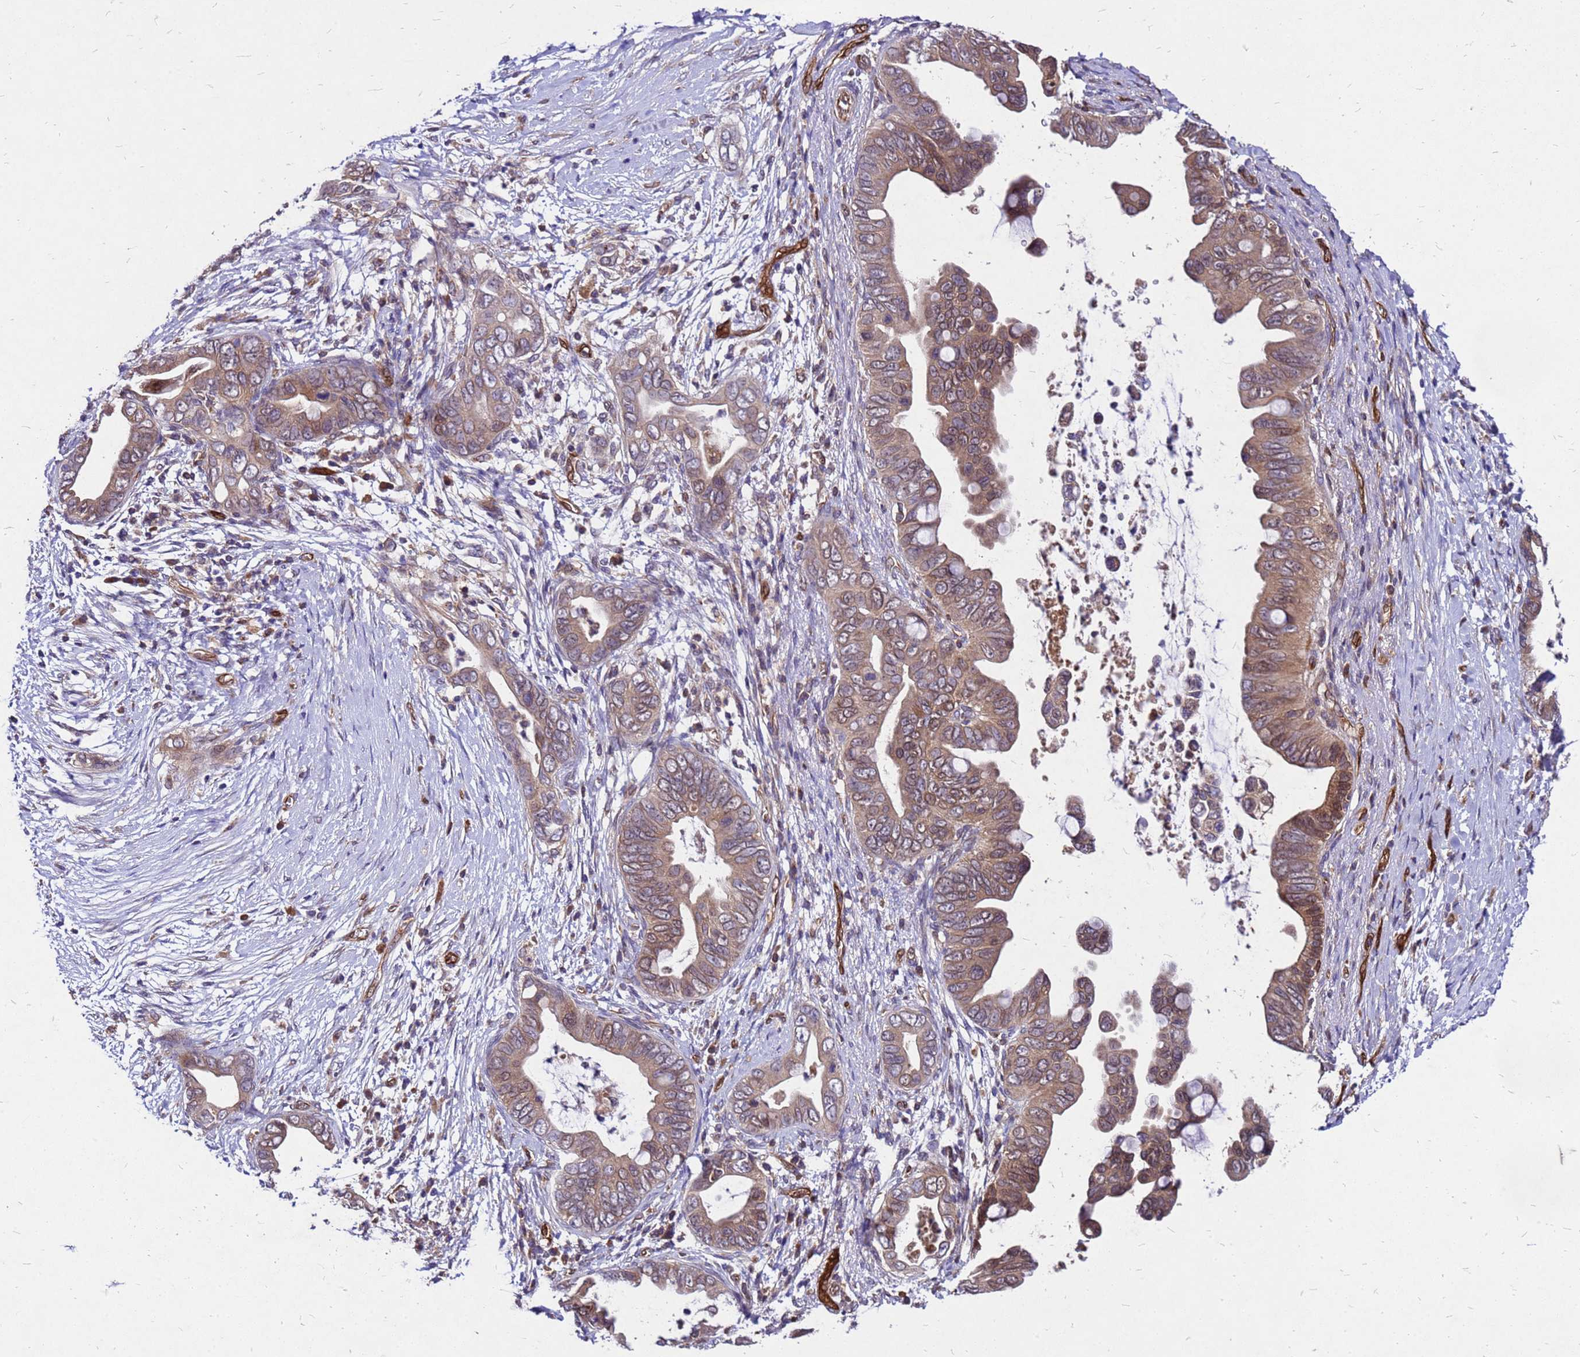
{"staining": {"intensity": "moderate", "quantity": ">75%", "location": "cytoplasmic/membranous"}, "tissue": "pancreatic cancer", "cell_type": "Tumor cells", "image_type": "cancer", "snomed": [{"axis": "morphology", "description": "Adenocarcinoma, NOS"}, {"axis": "topography", "description": "Pancreas"}], "caption": "Moderate cytoplasmic/membranous expression is seen in about >75% of tumor cells in adenocarcinoma (pancreatic). (IHC, brightfield microscopy, high magnification).", "gene": "DUSP23", "patient": {"sex": "male", "age": 75}}